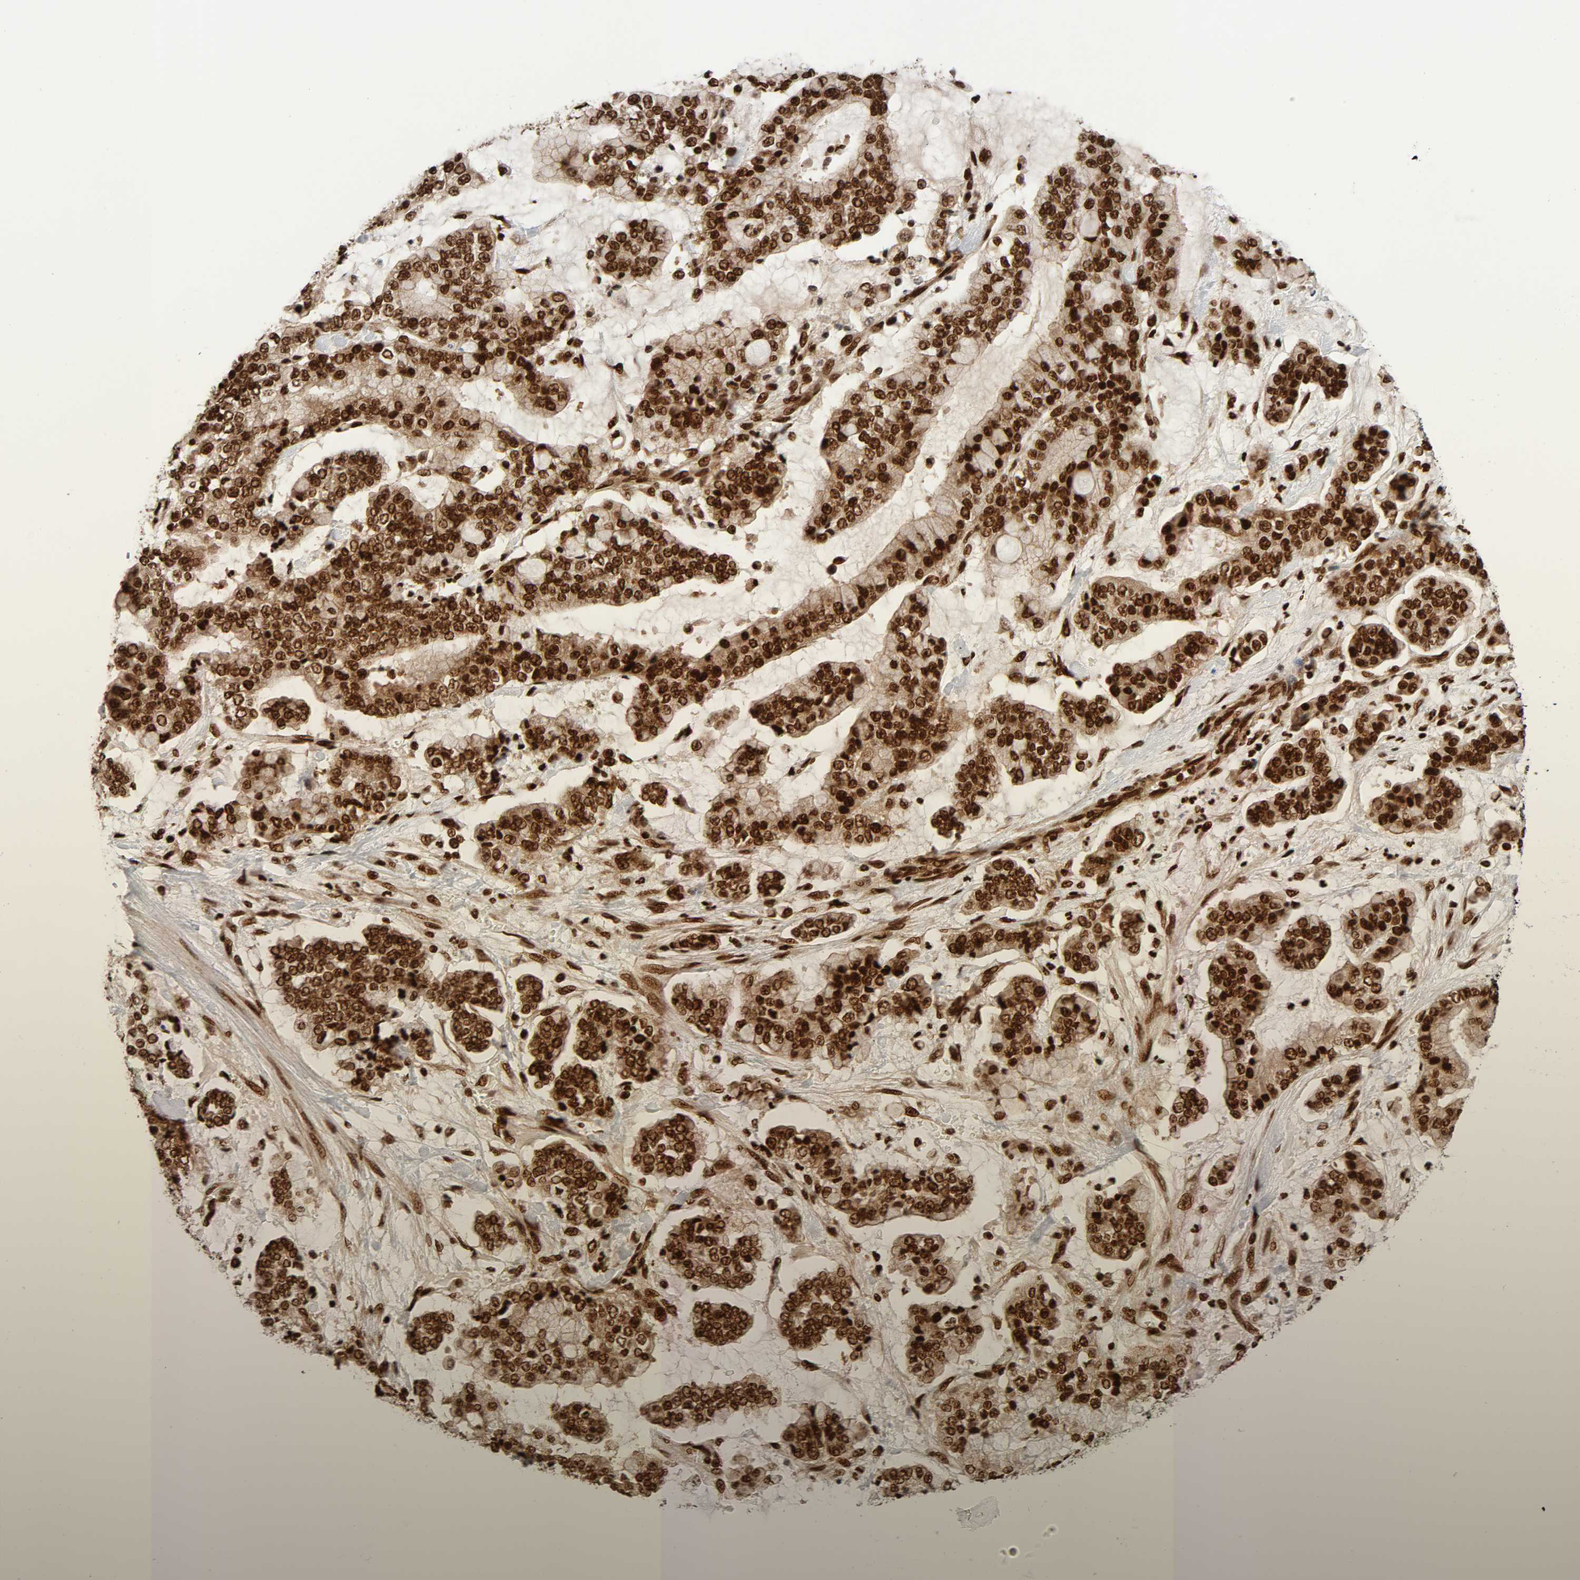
{"staining": {"intensity": "strong", "quantity": ">75%", "location": "nuclear"}, "tissue": "stomach cancer", "cell_type": "Tumor cells", "image_type": "cancer", "snomed": [{"axis": "morphology", "description": "Normal tissue, NOS"}, {"axis": "morphology", "description": "Adenocarcinoma, NOS"}, {"axis": "topography", "description": "Stomach, upper"}, {"axis": "topography", "description": "Stomach"}], "caption": "Brown immunohistochemical staining in human stomach cancer (adenocarcinoma) demonstrates strong nuclear expression in about >75% of tumor cells.", "gene": "NFYB", "patient": {"sex": "male", "age": 76}}